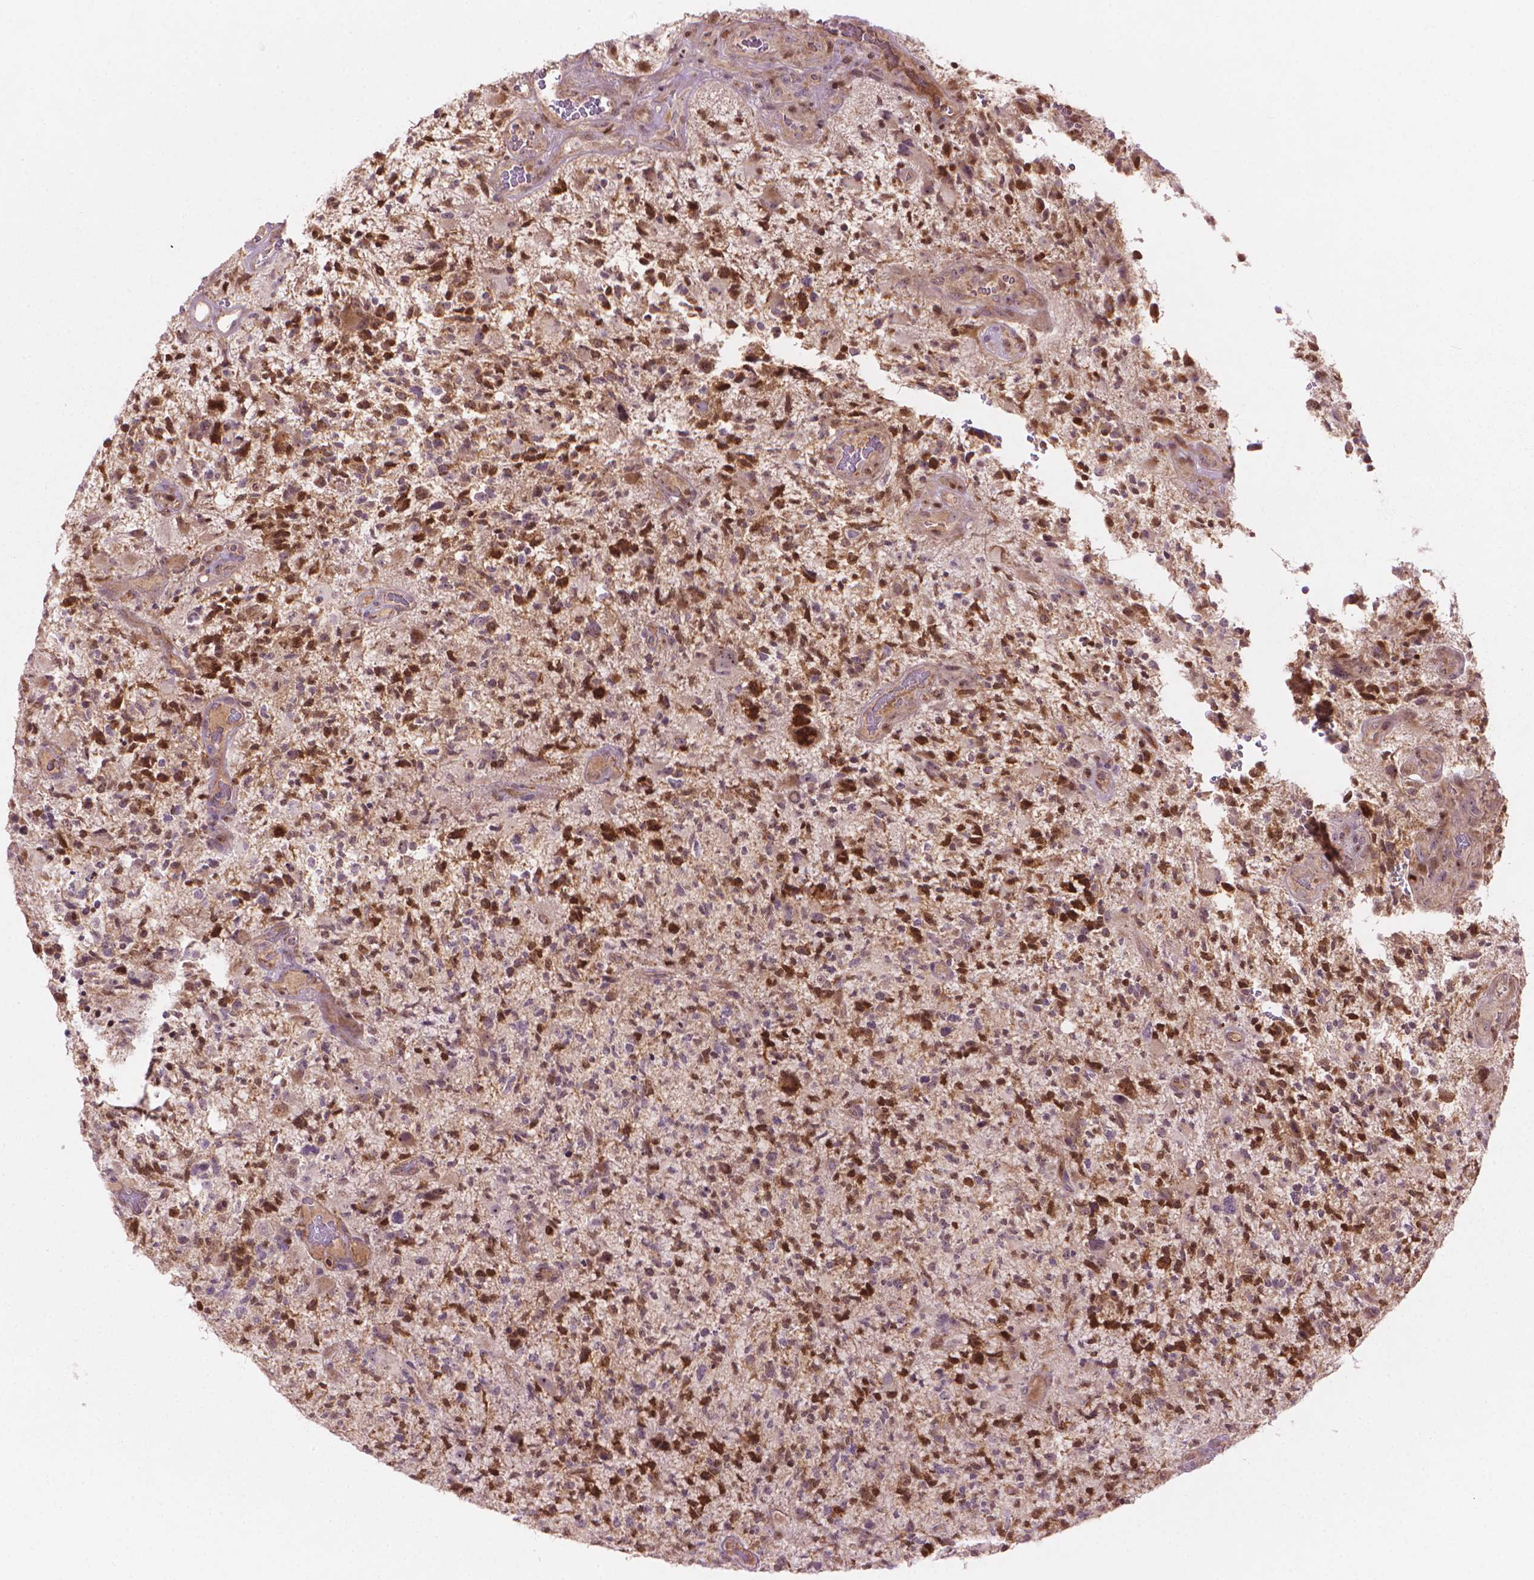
{"staining": {"intensity": "moderate", "quantity": ">75%", "location": "cytoplasmic/membranous,nuclear"}, "tissue": "glioma", "cell_type": "Tumor cells", "image_type": "cancer", "snomed": [{"axis": "morphology", "description": "Glioma, malignant, High grade"}, {"axis": "topography", "description": "Brain"}], "caption": "Protein analysis of high-grade glioma (malignant) tissue displays moderate cytoplasmic/membranous and nuclear staining in about >75% of tumor cells.", "gene": "SMC2", "patient": {"sex": "female", "age": 71}}